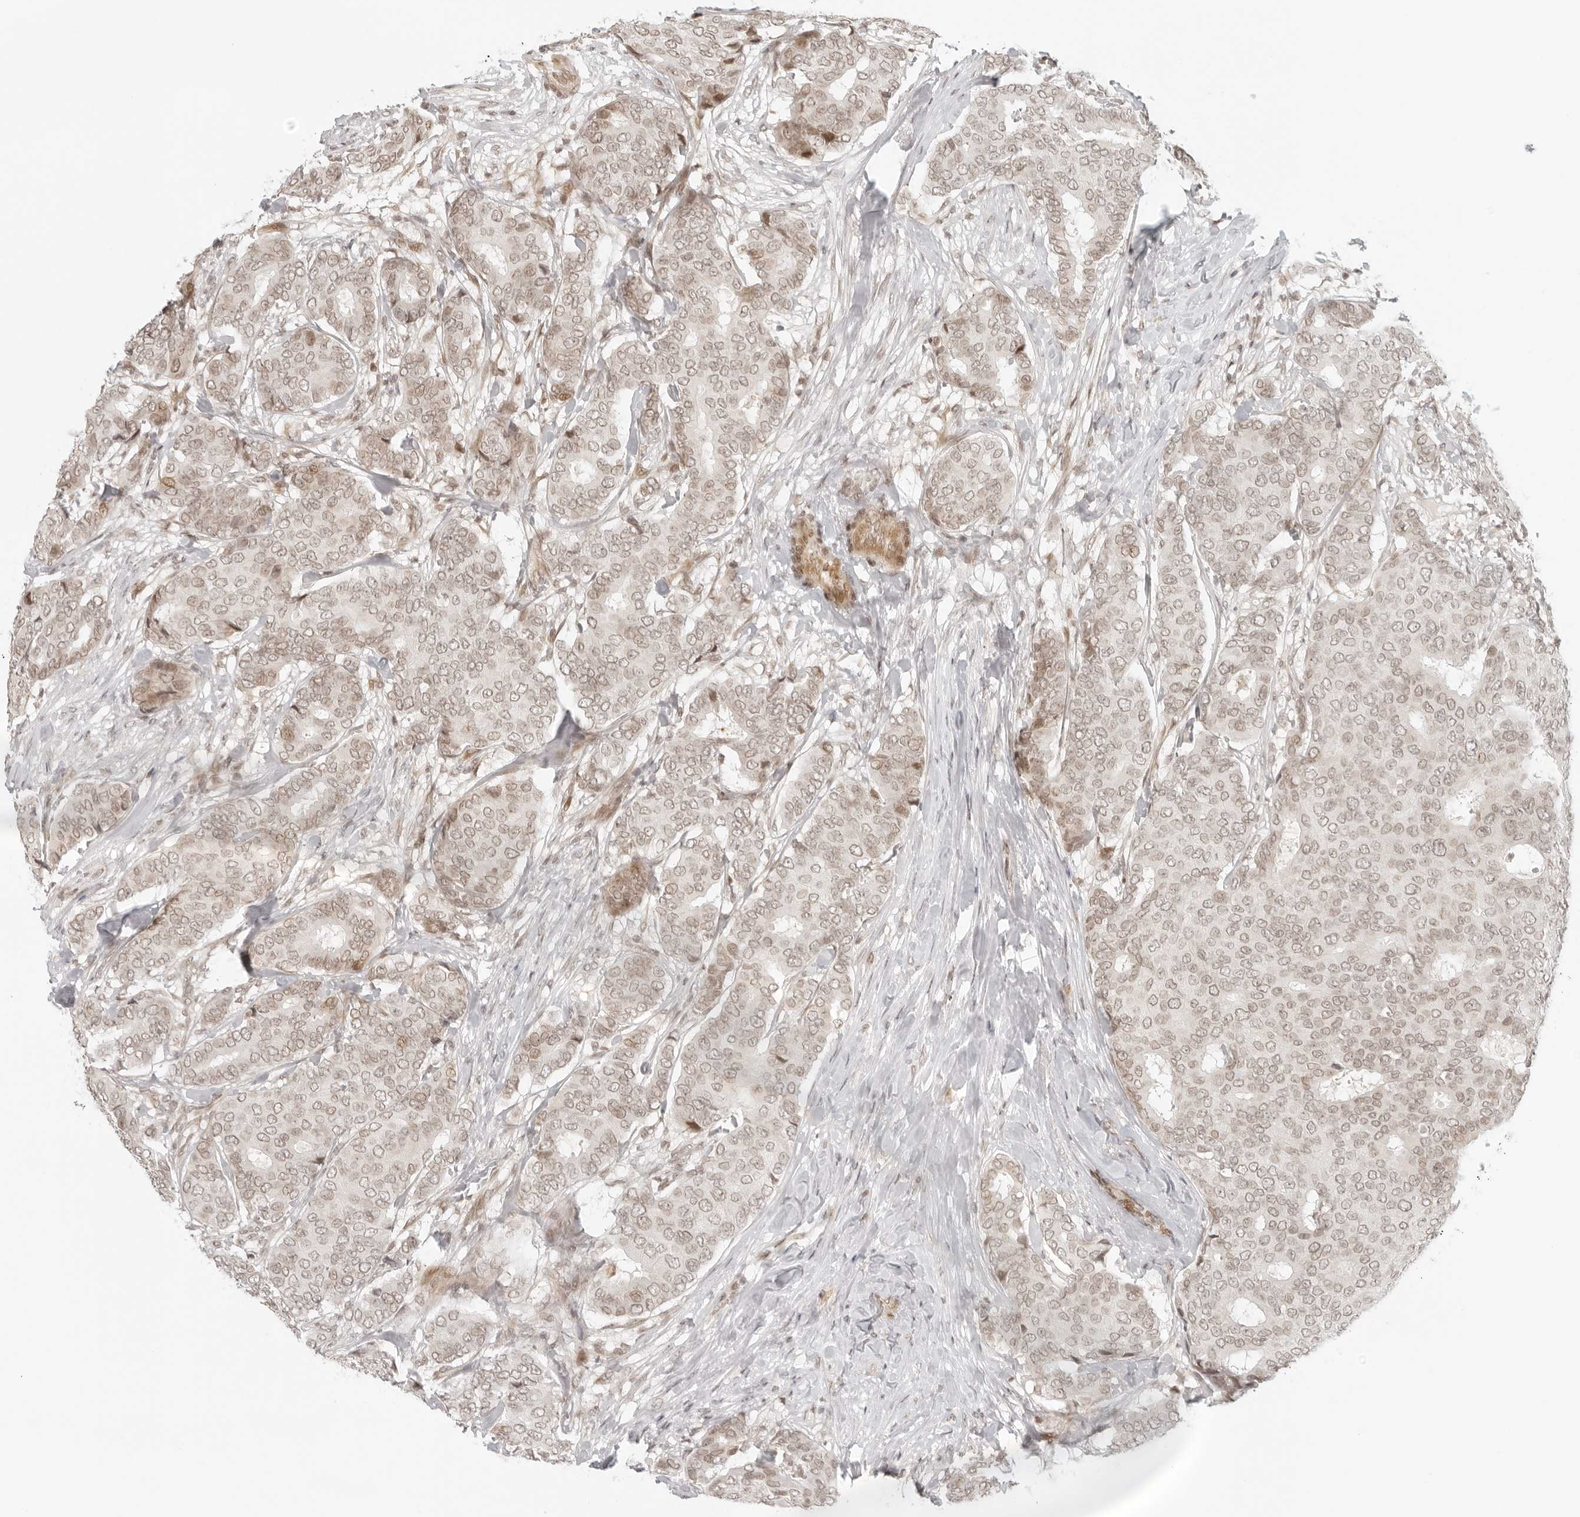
{"staining": {"intensity": "weak", "quantity": ">75%", "location": "cytoplasmic/membranous,nuclear"}, "tissue": "breast cancer", "cell_type": "Tumor cells", "image_type": "cancer", "snomed": [{"axis": "morphology", "description": "Duct carcinoma"}, {"axis": "topography", "description": "Breast"}], "caption": "An image of human breast cancer stained for a protein demonstrates weak cytoplasmic/membranous and nuclear brown staining in tumor cells. (Stains: DAB (3,3'-diaminobenzidine) in brown, nuclei in blue, Microscopy: brightfield microscopy at high magnification).", "gene": "ZNF407", "patient": {"sex": "female", "age": 75}}